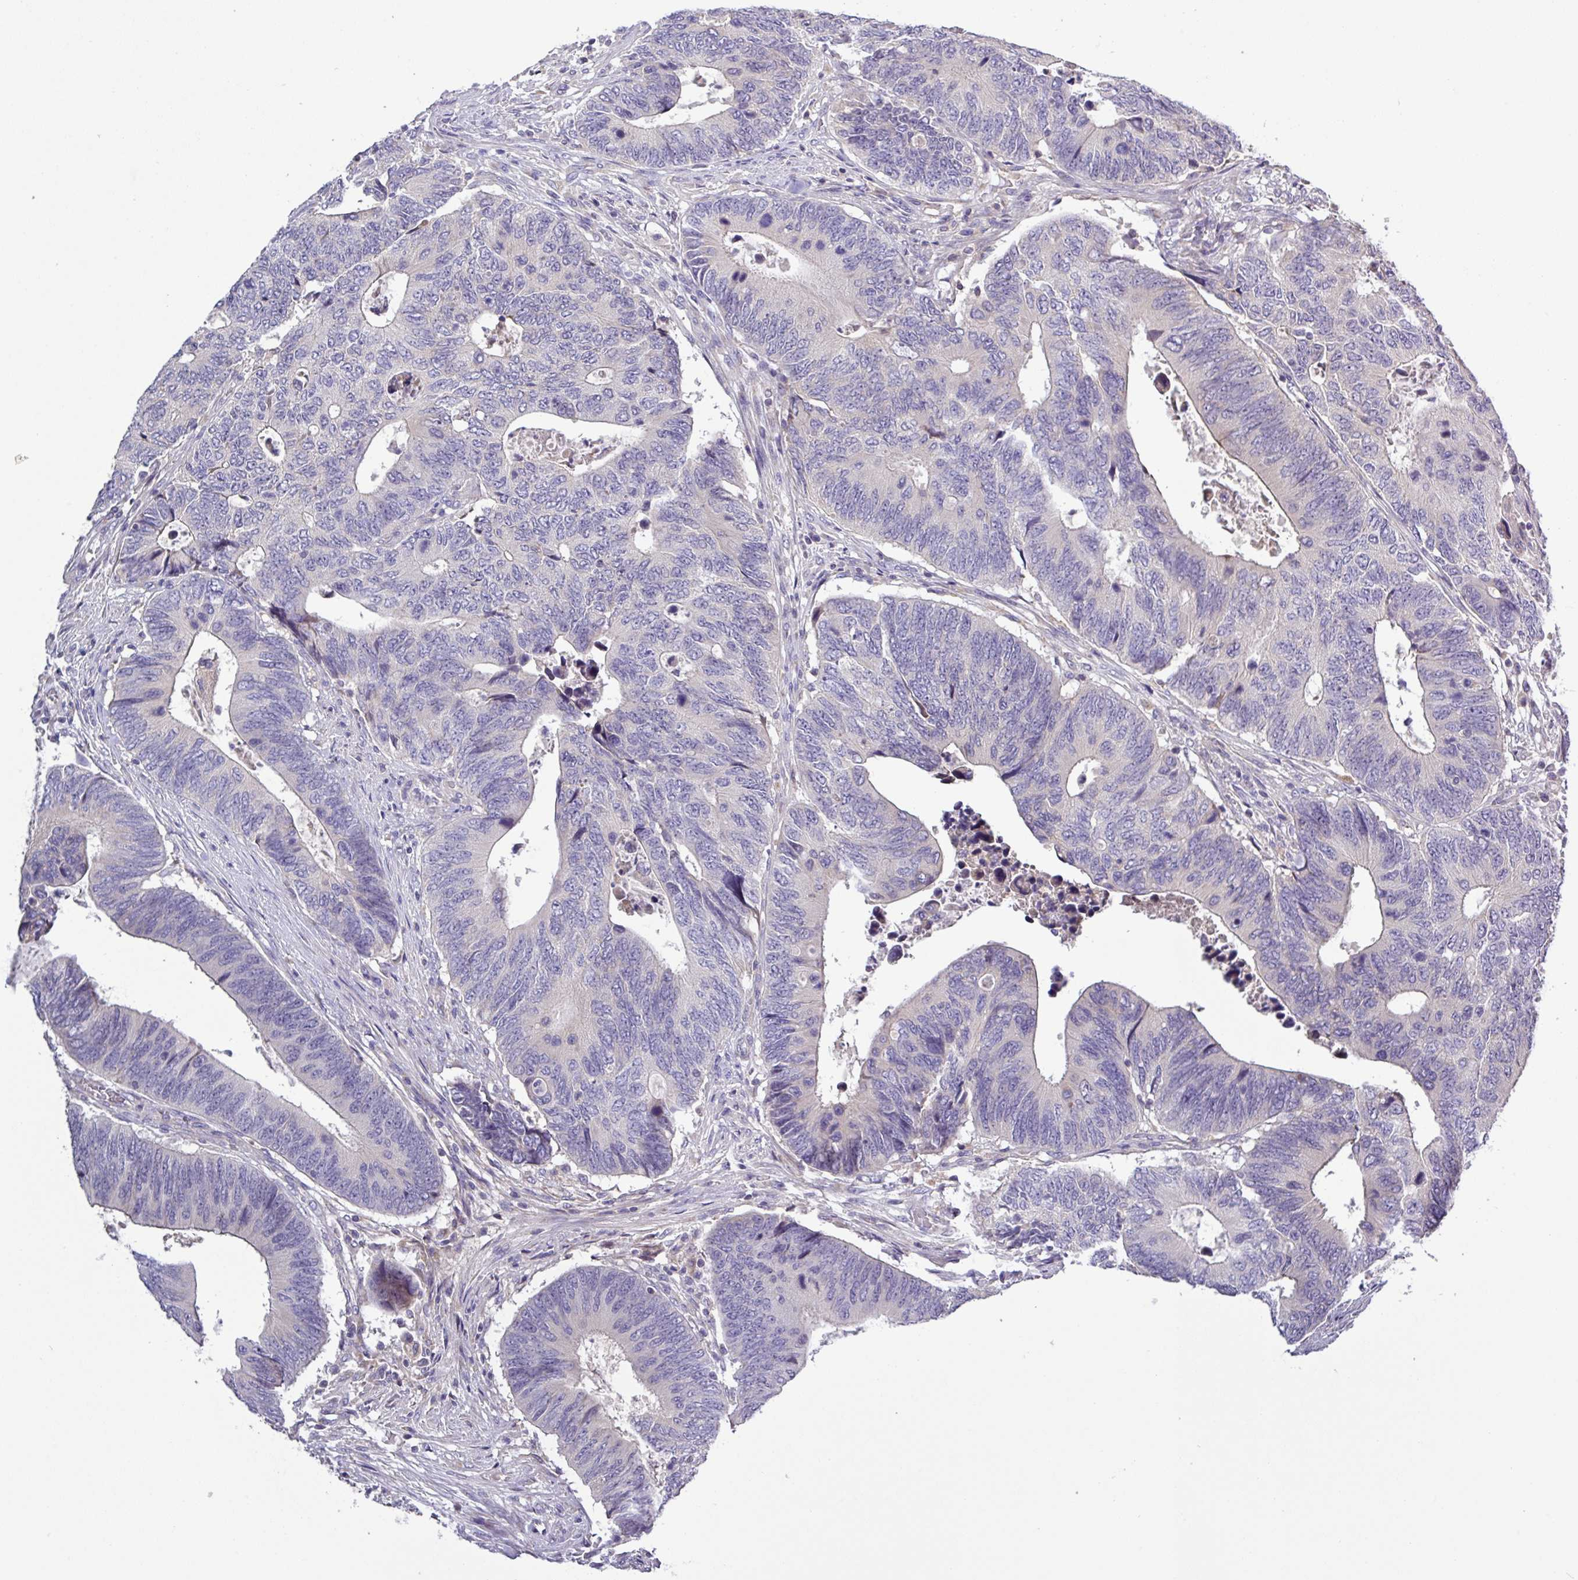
{"staining": {"intensity": "weak", "quantity": "<25%", "location": "cytoplasmic/membranous"}, "tissue": "colorectal cancer", "cell_type": "Tumor cells", "image_type": "cancer", "snomed": [{"axis": "morphology", "description": "Adenocarcinoma, NOS"}, {"axis": "topography", "description": "Colon"}], "caption": "This is an immunohistochemistry (IHC) histopathology image of colorectal cancer. There is no positivity in tumor cells.", "gene": "SFTPB", "patient": {"sex": "male", "age": 87}}